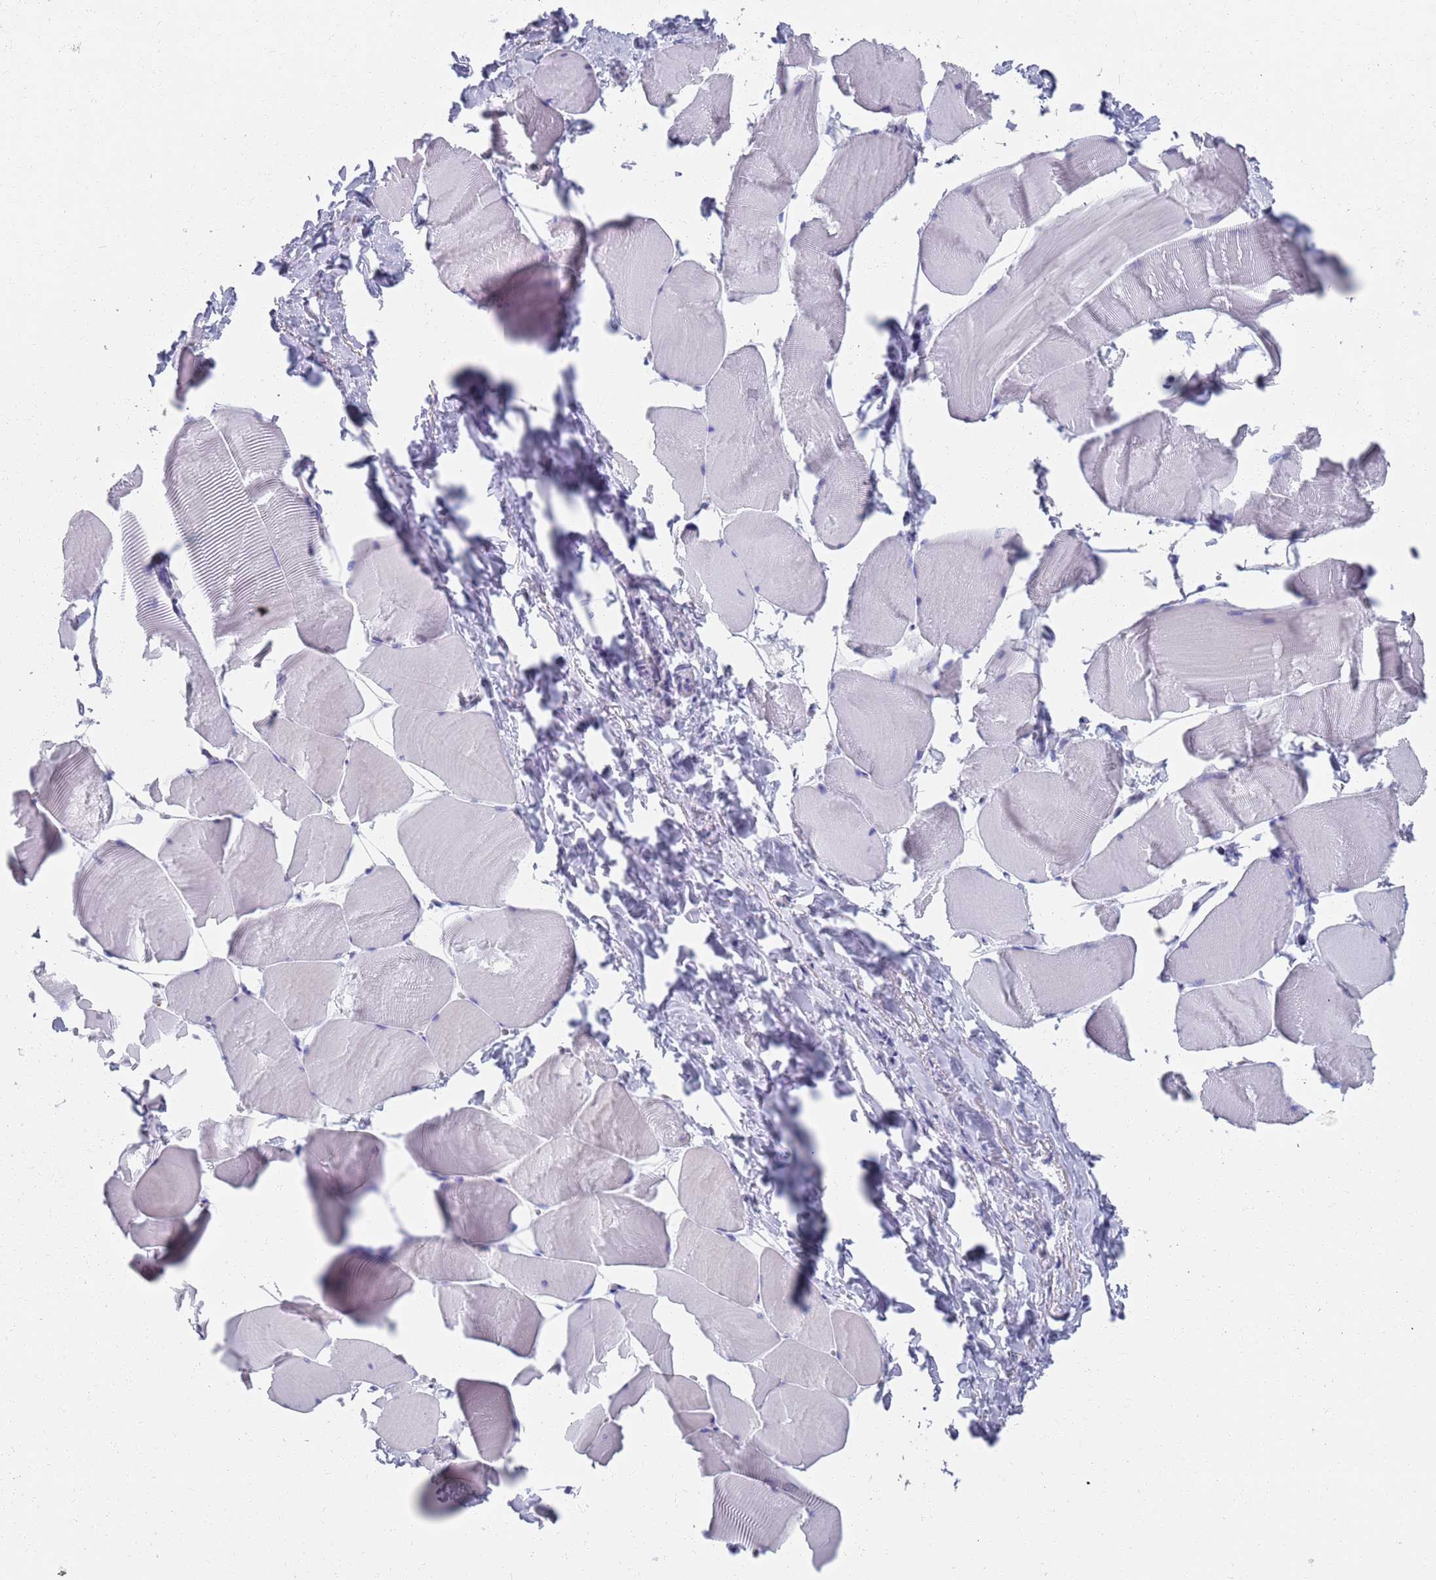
{"staining": {"intensity": "negative", "quantity": "none", "location": "none"}, "tissue": "skeletal muscle", "cell_type": "Myocytes", "image_type": "normal", "snomed": [{"axis": "morphology", "description": "Normal tissue, NOS"}, {"axis": "topography", "description": "Skeletal muscle"}], "caption": "There is no significant expression in myocytes of skeletal muscle. (DAB IHC with hematoxylin counter stain).", "gene": "PLOD1", "patient": {"sex": "male", "age": 25}}